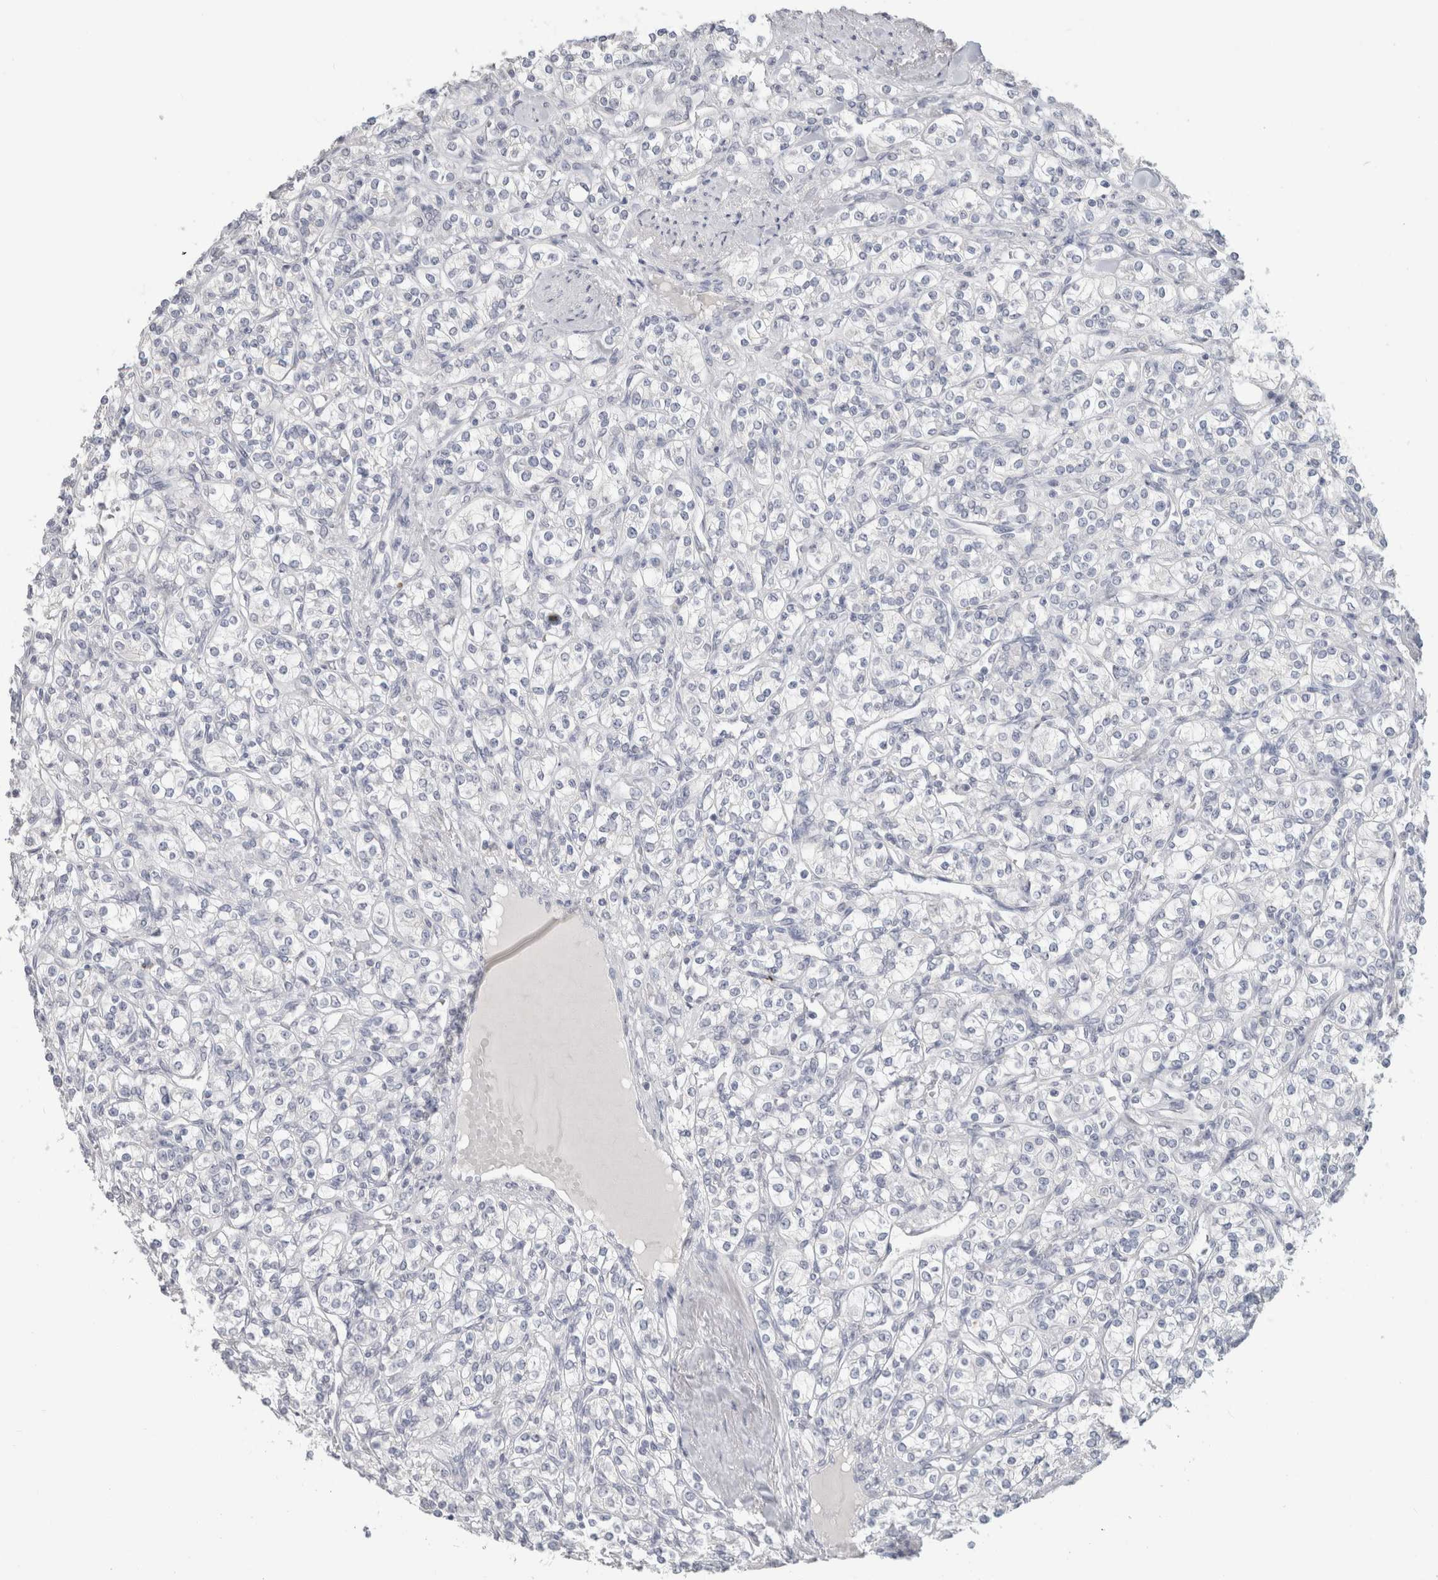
{"staining": {"intensity": "negative", "quantity": "none", "location": "none"}, "tissue": "renal cancer", "cell_type": "Tumor cells", "image_type": "cancer", "snomed": [{"axis": "morphology", "description": "Adenocarcinoma, NOS"}, {"axis": "topography", "description": "Kidney"}], "caption": "Protein analysis of adenocarcinoma (renal) demonstrates no significant staining in tumor cells.", "gene": "SLC6A1", "patient": {"sex": "male", "age": 77}}